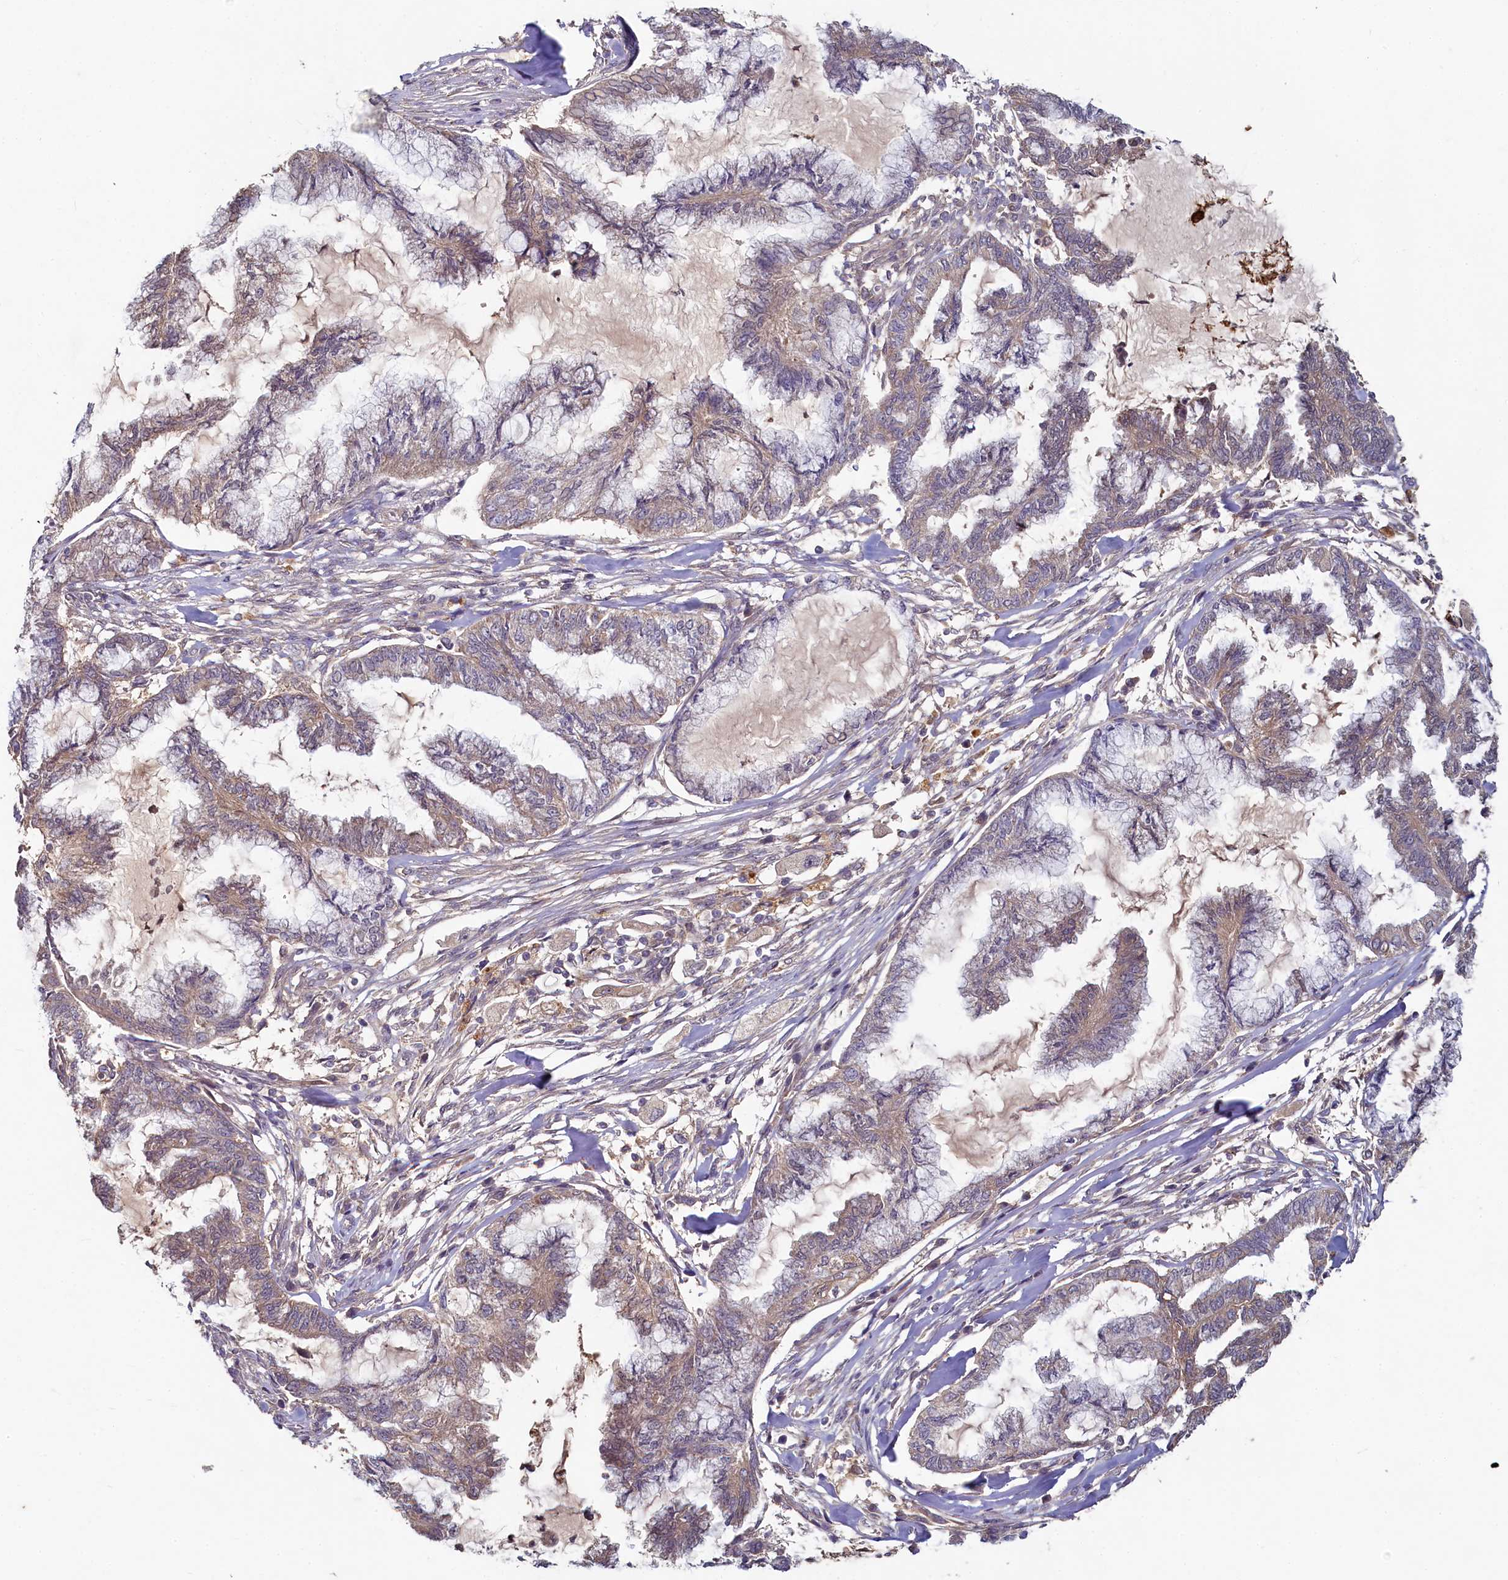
{"staining": {"intensity": "weak", "quantity": ">75%", "location": "cytoplasmic/membranous"}, "tissue": "endometrial cancer", "cell_type": "Tumor cells", "image_type": "cancer", "snomed": [{"axis": "morphology", "description": "Adenocarcinoma, NOS"}, {"axis": "topography", "description": "Endometrium"}], "caption": "Protein staining of adenocarcinoma (endometrial) tissue displays weak cytoplasmic/membranous staining in about >75% of tumor cells. Immunohistochemistry stains the protein of interest in brown and the nuclei are stained blue.", "gene": "HERC3", "patient": {"sex": "female", "age": 86}}